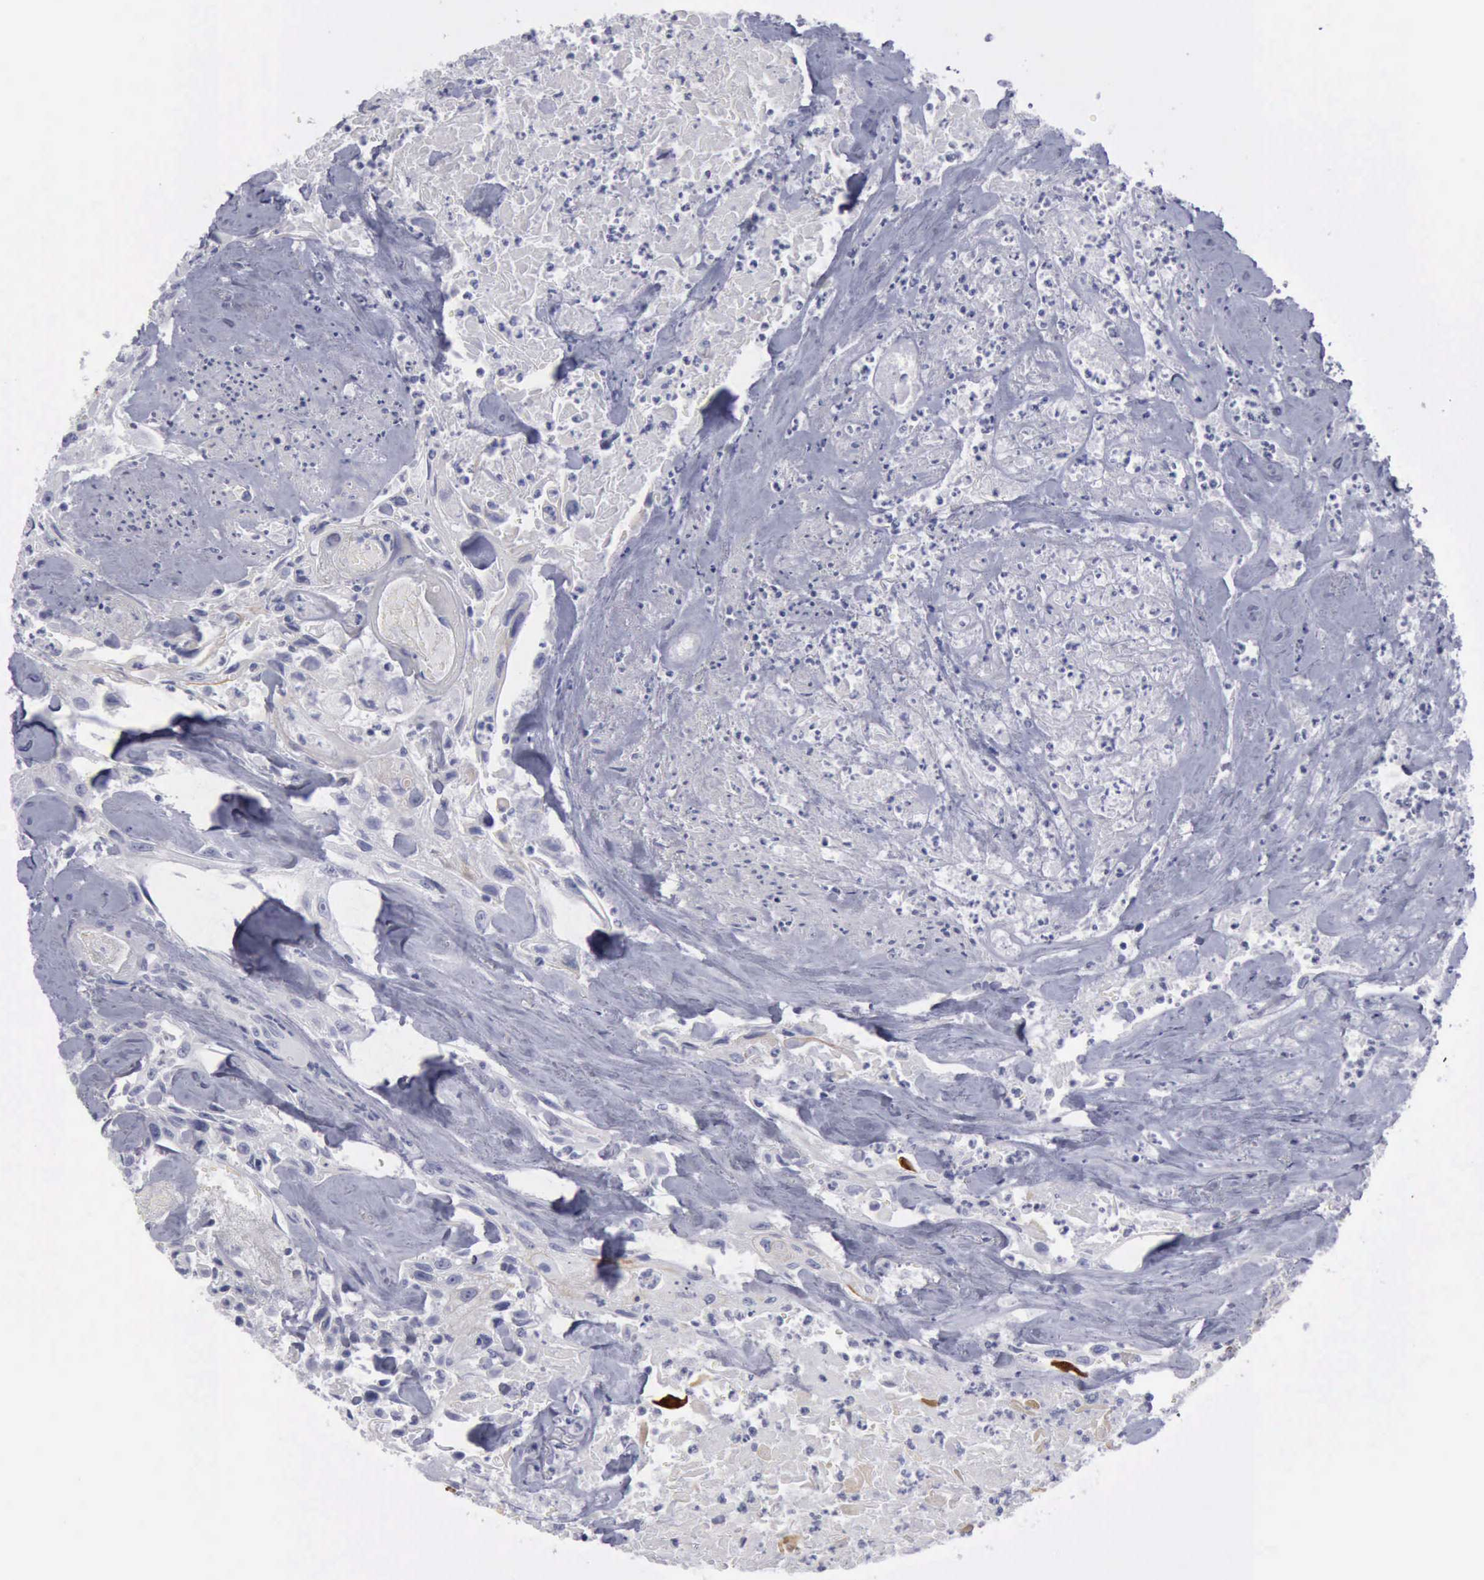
{"staining": {"intensity": "moderate", "quantity": "<25%", "location": "cytoplasmic/membranous"}, "tissue": "urothelial cancer", "cell_type": "Tumor cells", "image_type": "cancer", "snomed": [{"axis": "morphology", "description": "Urothelial carcinoma, High grade"}, {"axis": "topography", "description": "Urinary bladder"}], "caption": "A micrograph of urothelial carcinoma (high-grade) stained for a protein demonstrates moderate cytoplasmic/membranous brown staining in tumor cells.", "gene": "KRT13", "patient": {"sex": "female", "age": 84}}